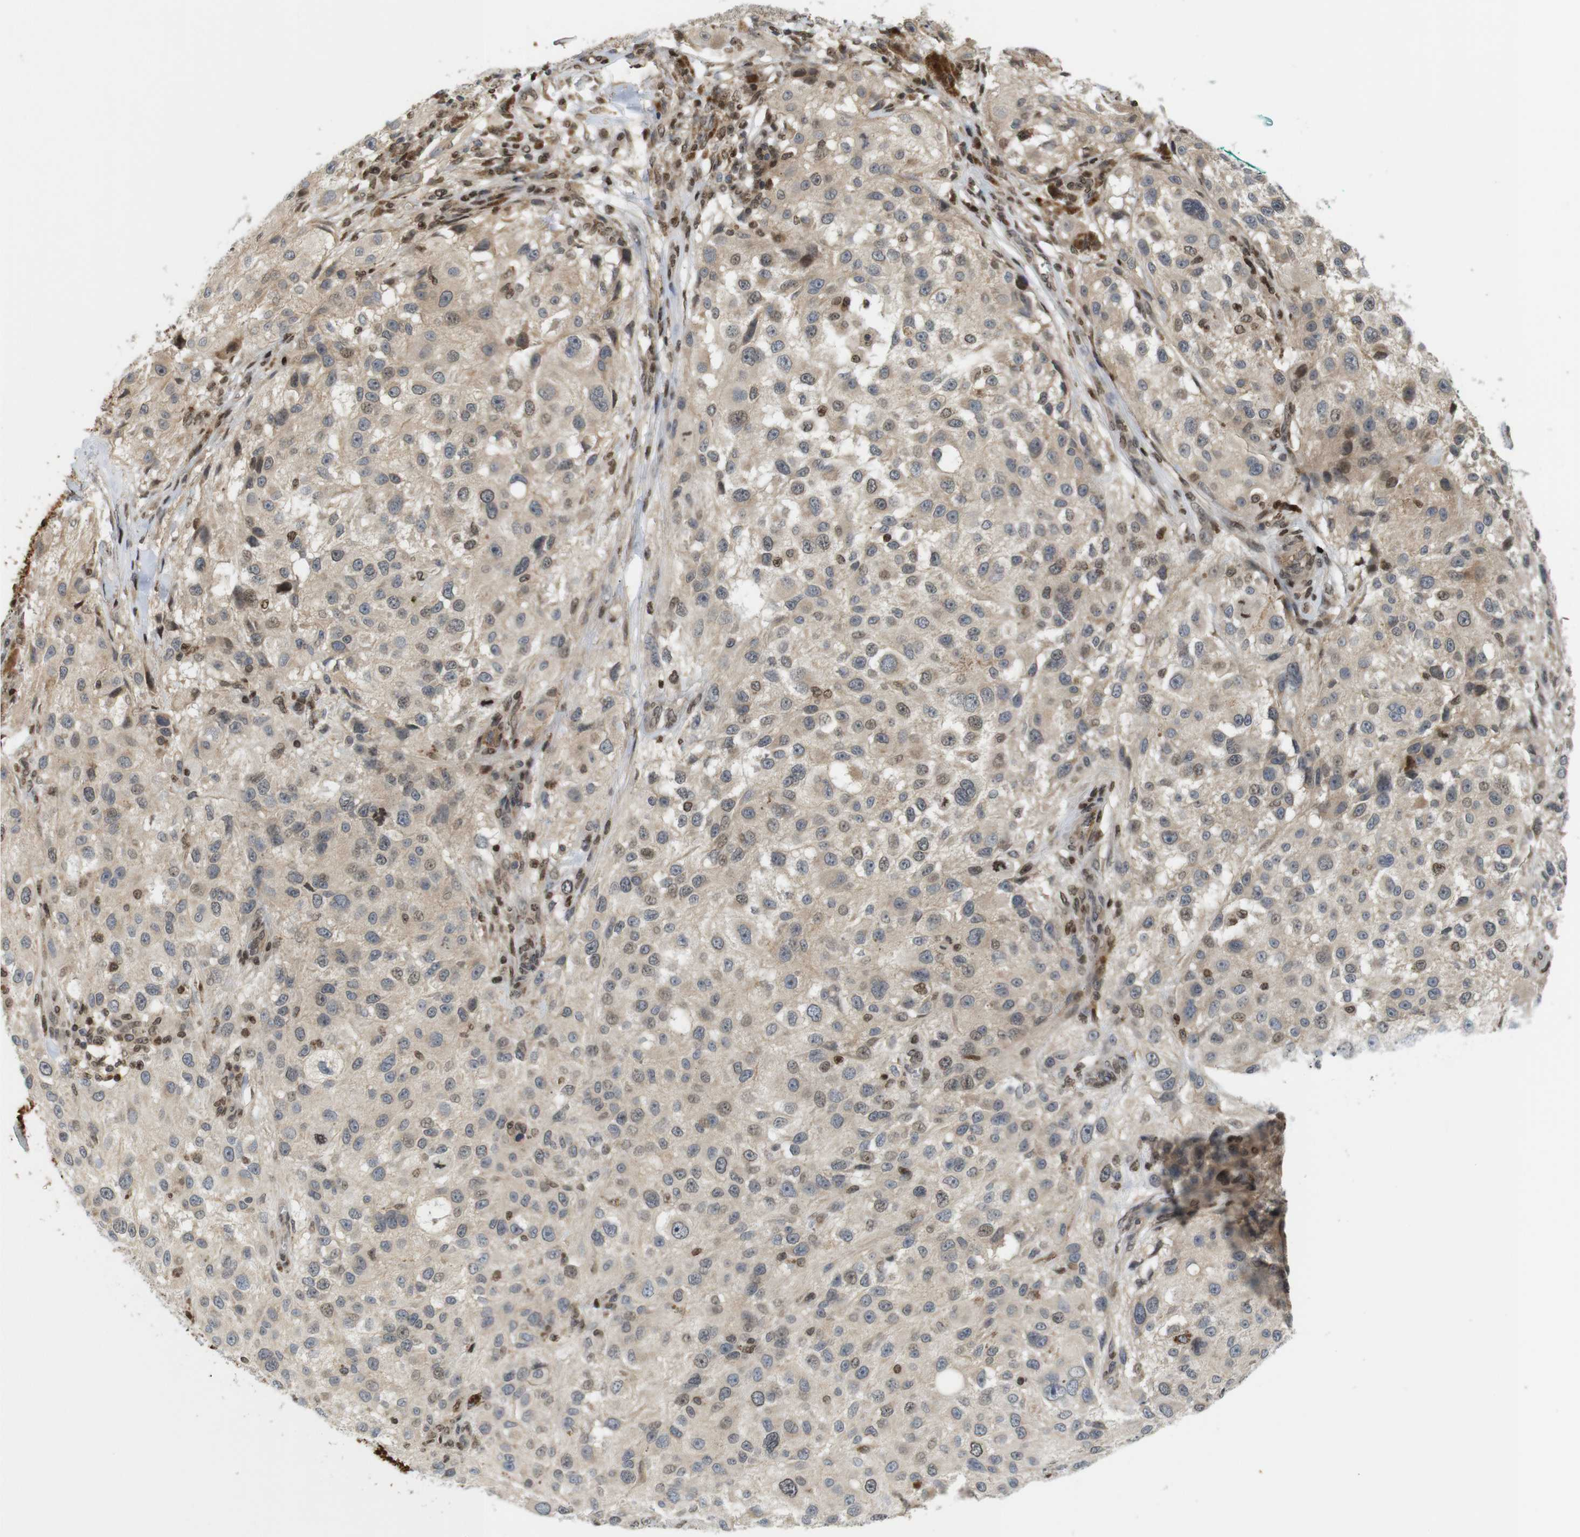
{"staining": {"intensity": "weak", "quantity": ">75%", "location": "cytoplasmic/membranous,nuclear"}, "tissue": "melanoma", "cell_type": "Tumor cells", "image_type": "cancer", "snomed": [{"axis": "morphology", "description": "Necrosis, NOS"}, {"axis": "morphology", "description": "Malignant melanoma, NOS"}, {"axis": "topography", "description": "Skin"}], "caption": "Weak cytoplasmic/membranous and nuclear staining for a protein is appreciated in about >75% of tumor cells of malignant melanoma using IHC.", "gene": "MBD1", "patient": {"sex": "female", "age": 87}}